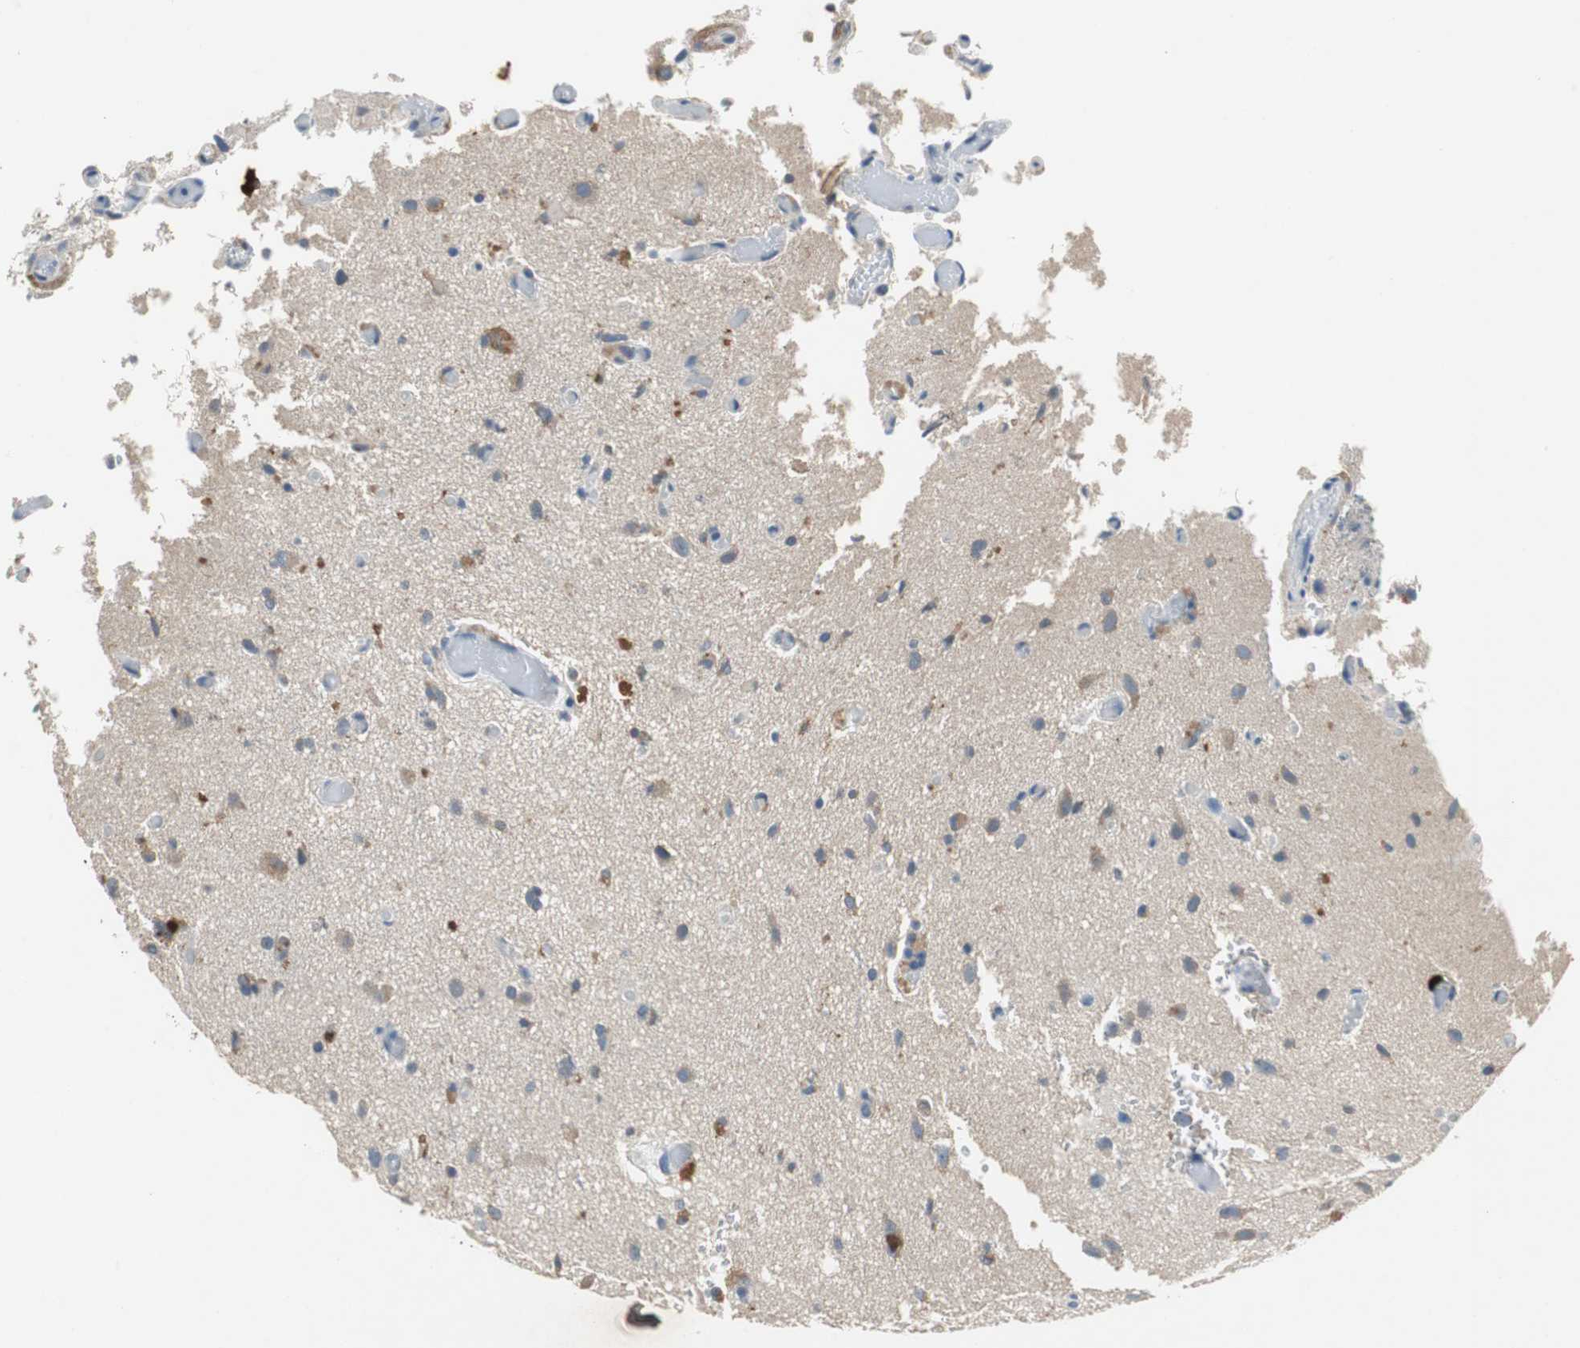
{"staining": {"intensity": "weak", "quantity": "<25%", "location": "cytoplasmic/membranous"}, "tissue": "glioma", "cell_type": "Tumor cells", "image_type": "cancer", "snomed": [{"axis": "morphology", "description": "Glioma, malignant, High grade"}, {"axis": "topography", "description": "Brain"}], "caption": "Photomicrograph shows no significant protein expression in tumor cells of glioma.", "gene": "SLC19A2", "patient": {"sex": "male", "age": 47}}